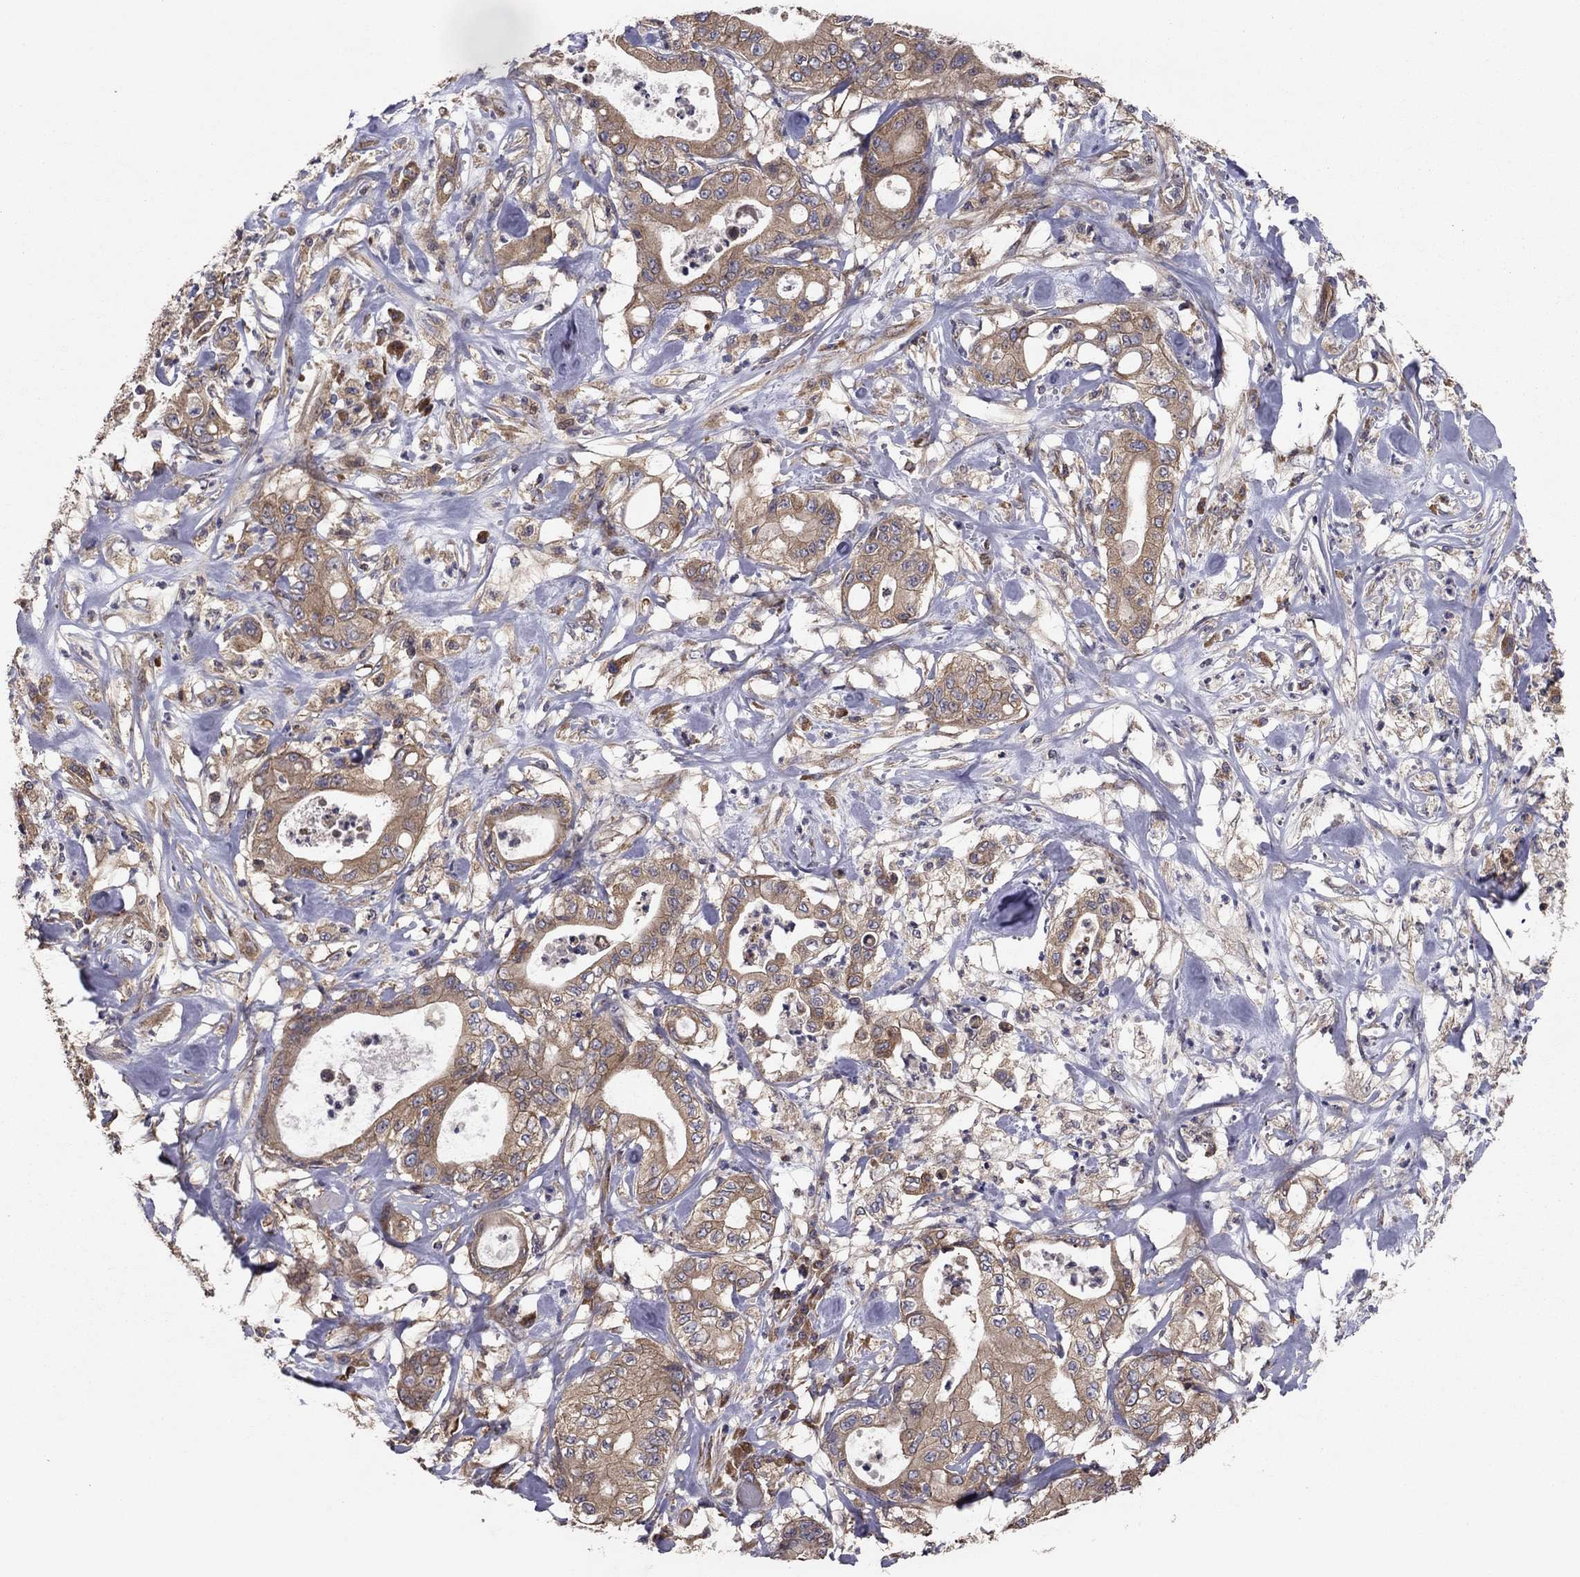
{"staining": {"intensity": "moderate", "quantity": ">75%", "location": "cytoplasmic/membranous"}, "tissue": "pancreatic cancer", "cell_type": "Tumor cells", "image_type": "cancer", "snomed": [{"axis": "morphology", "description": "Adenocarcinoma, NOS"}, {"axis": "topography", "description": "Pancreas"}], "caption": "Moderate cytoplasmic/membranous protein expression is appreciated in about >75% of tumor cells in pancreatic cancer.", "gene": "BABAM2", "patient": {"sex": "male", "age": 71}}